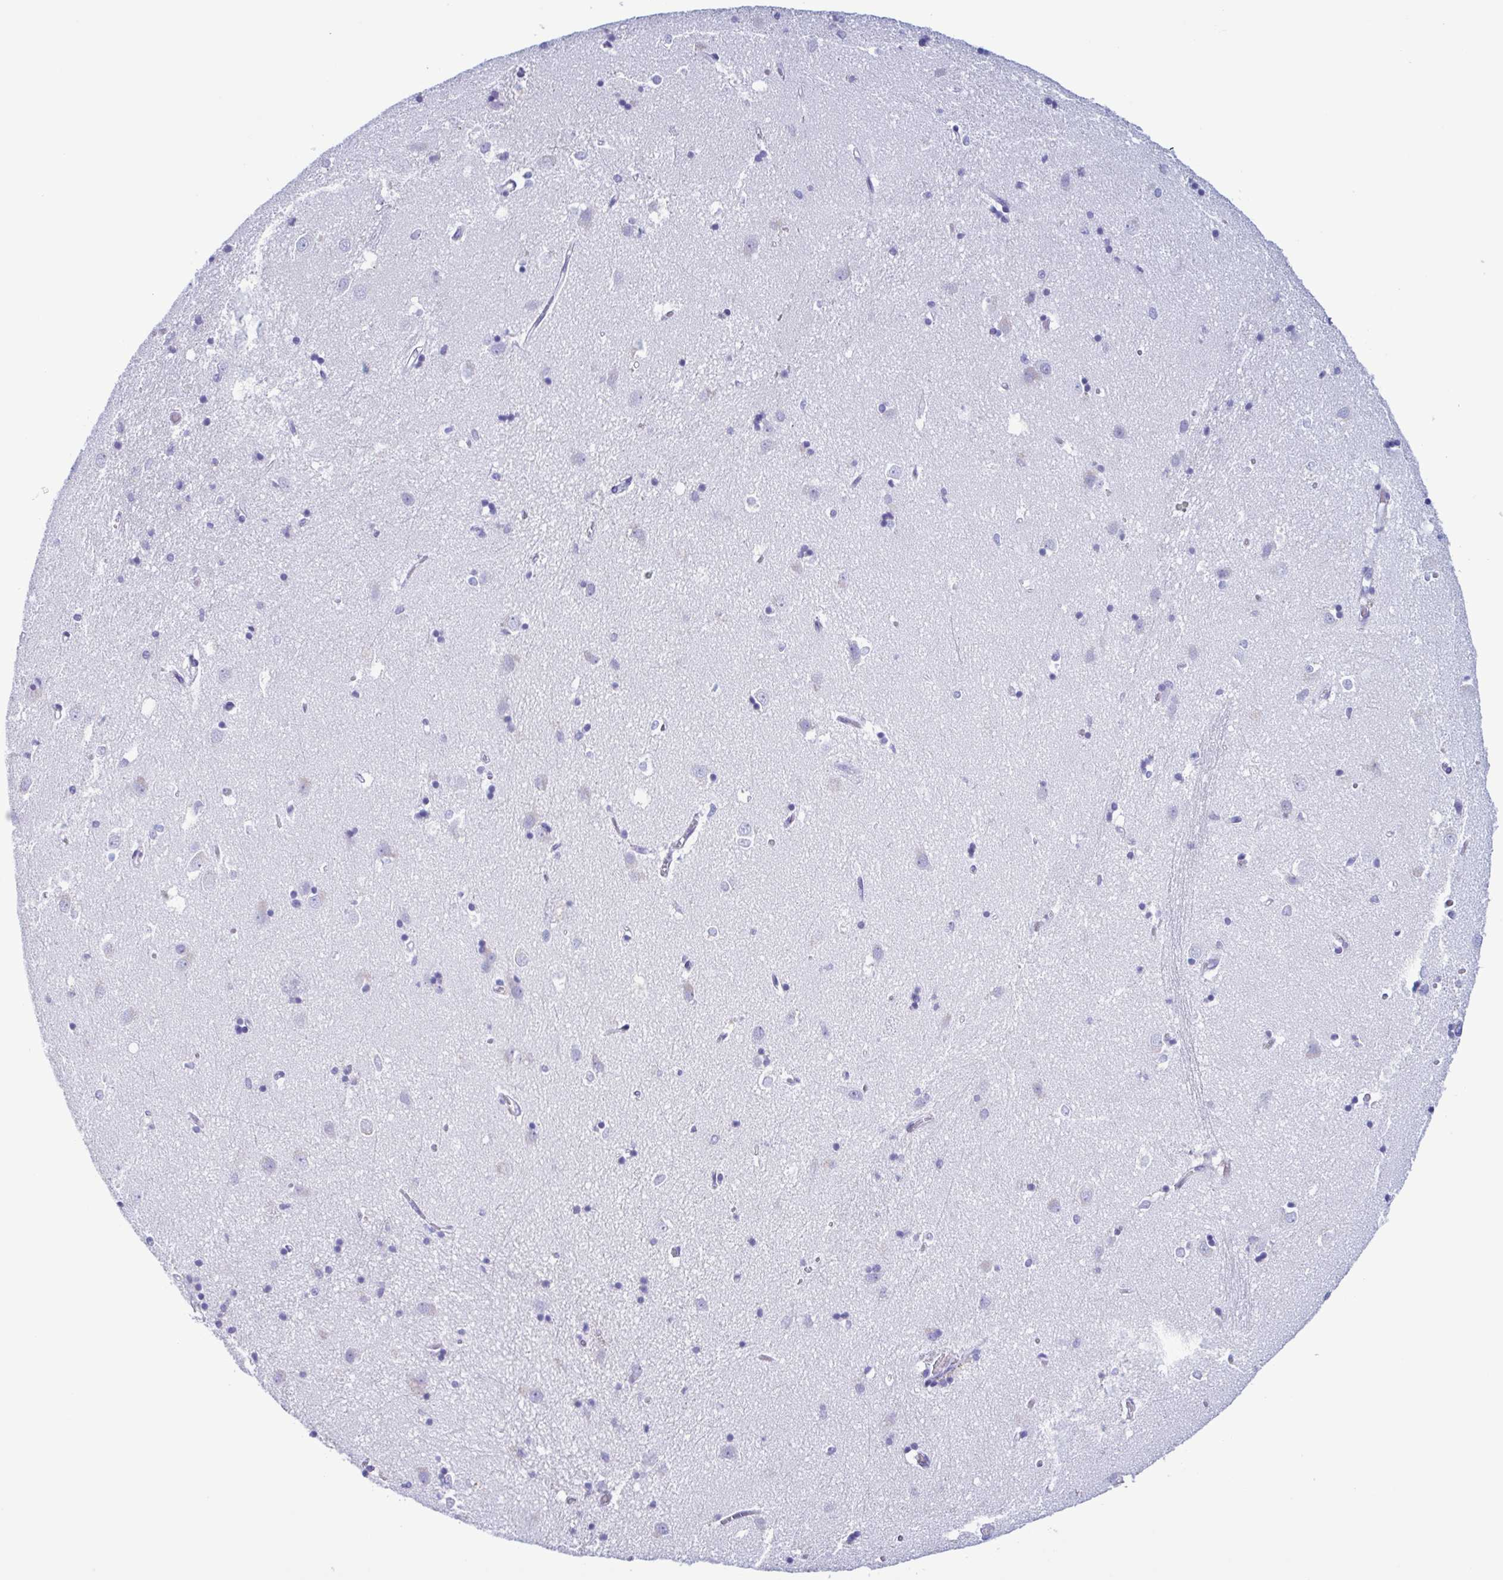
{"staining": {"intensity": "negative", "quantity": "none", "location": "none"}, "tissue": "caudate", "cell_type": "Glial cells", "image_type": "normal", "snomed": [{"axis": "morphology", "description": "Normal tissue, NOS"}, {"axis": "topography", "description": "Lateral ventricle wall"}], "caption": "Glial cells are negative for protein expression in unremarkable human caudate. (Stains: DAB IHC with hematoxylin counter stain, Microscopy: brightfield microscopy at high magnification).", "gene": "LTF", "patient": {"sex": "male", "age": 54}}